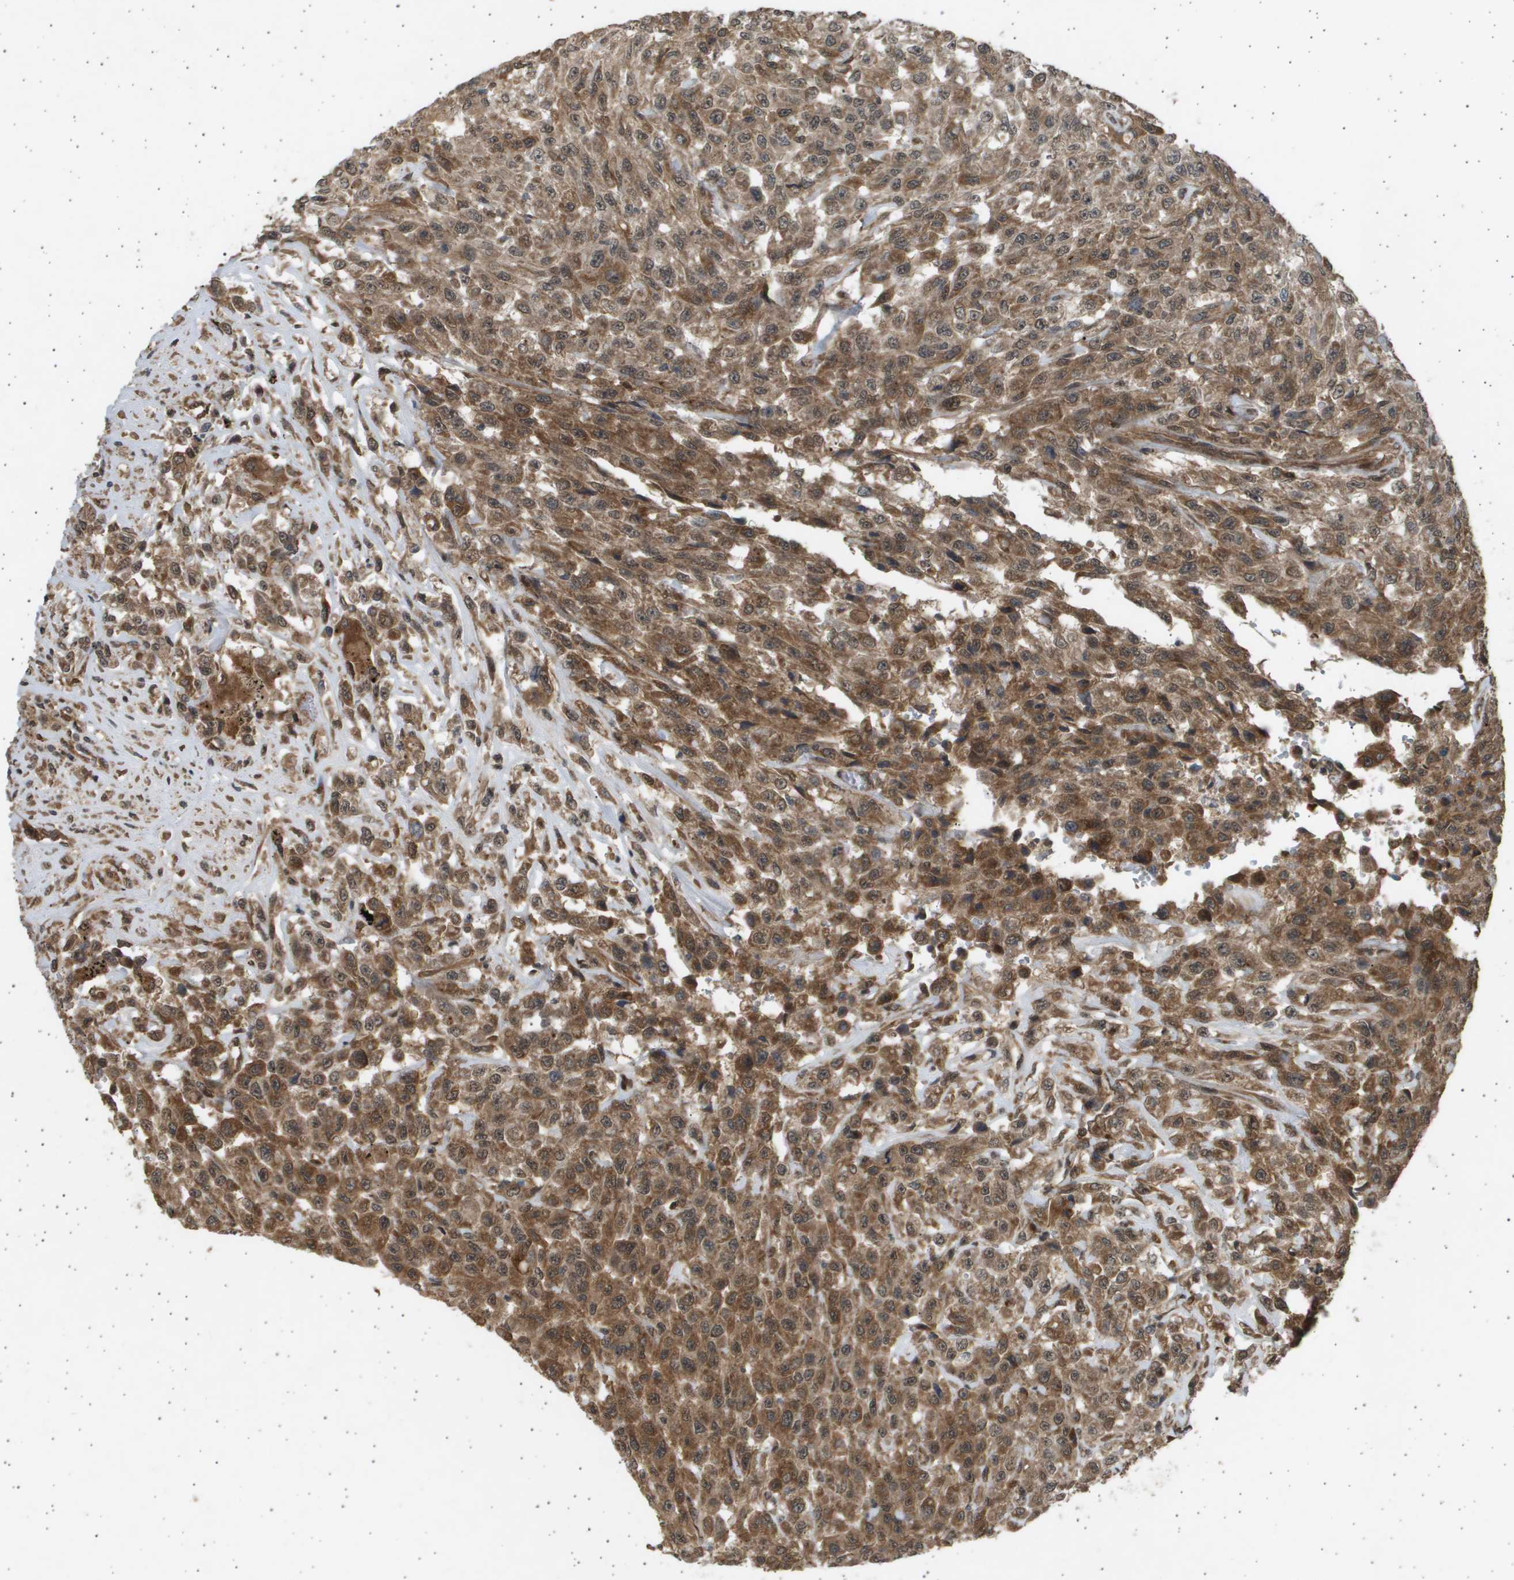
{"staining": {"intensity": "moderate", "quantity": ">75%", "location": "cytoplasmic/membranous,nuclear"}, "tissue": "urothelial cancer", "cell_type": "Tumor cells", "image_type": "cancer", "snomed": [{"axis": "morphology", "description": "Urothelial carcinoma, High grade"}, {"axis": "topography", "description": "Urinary bladder"}], "caption": "Urothelial carcinoma (high-grade) stained for a protein reveals moderate cytoplasmic/membranous and nuclear positivity in tumor cells.", "gene": "TNRC6A", "patient": {"sex": "male", "age": 46}}